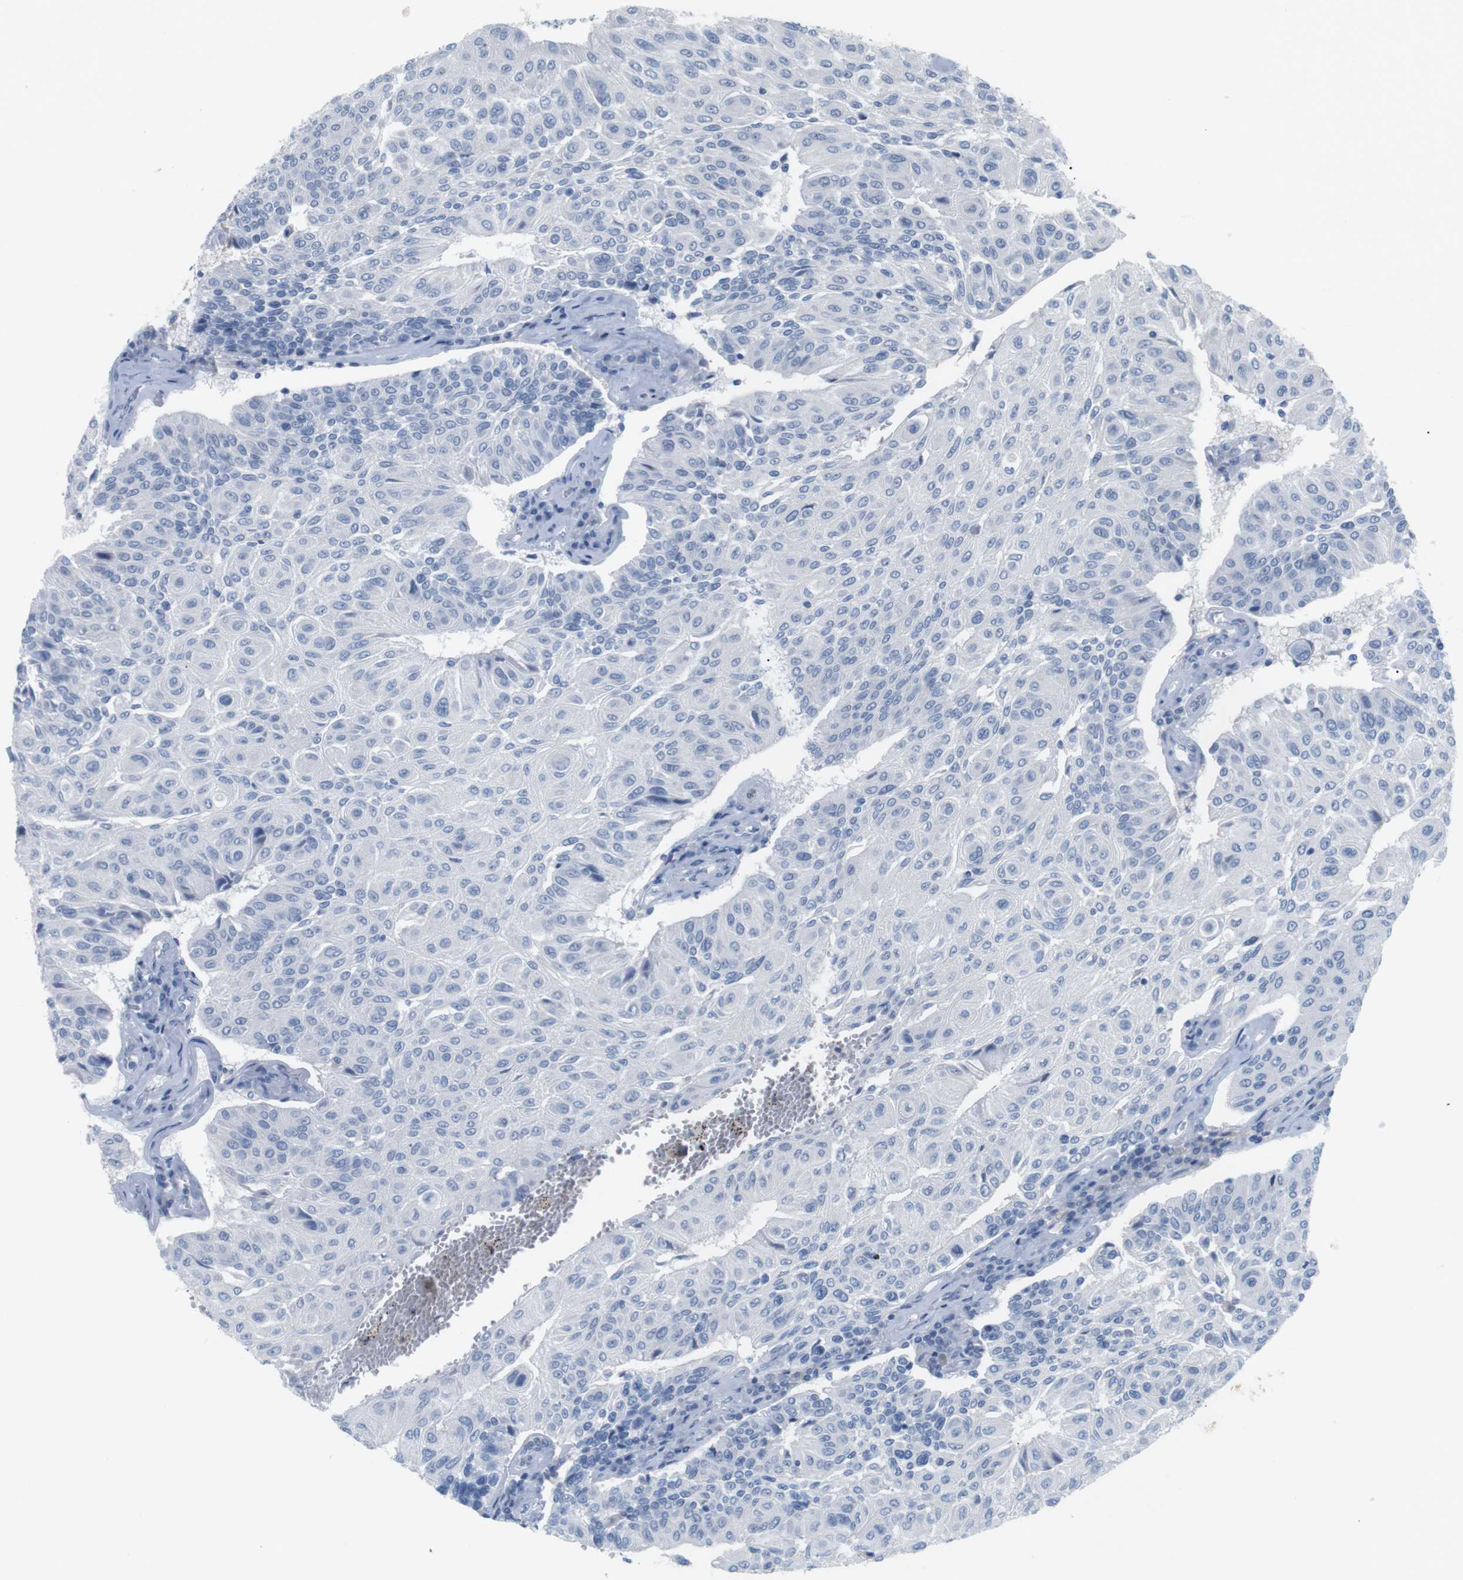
{"staining": {"intensity": "negative", "quantity": "none", "location": "none"}, "tissue": "urothelial cancer", "cell_type": "Tumor cells", "image_type": "cancer", "snomed": [{"axis": "morphology", "description": "Urothelial carcinoma, High grade"}, {"axis": "topography", "description": "Urinary bladder"}], "caption": "Immunohistochemistry histopathology image of urothelial cancer stained for a protein (brown), which displays no expression in tumor cells.", "gene": "HBG2", "patient": {"sex": "male", "age": 66}}